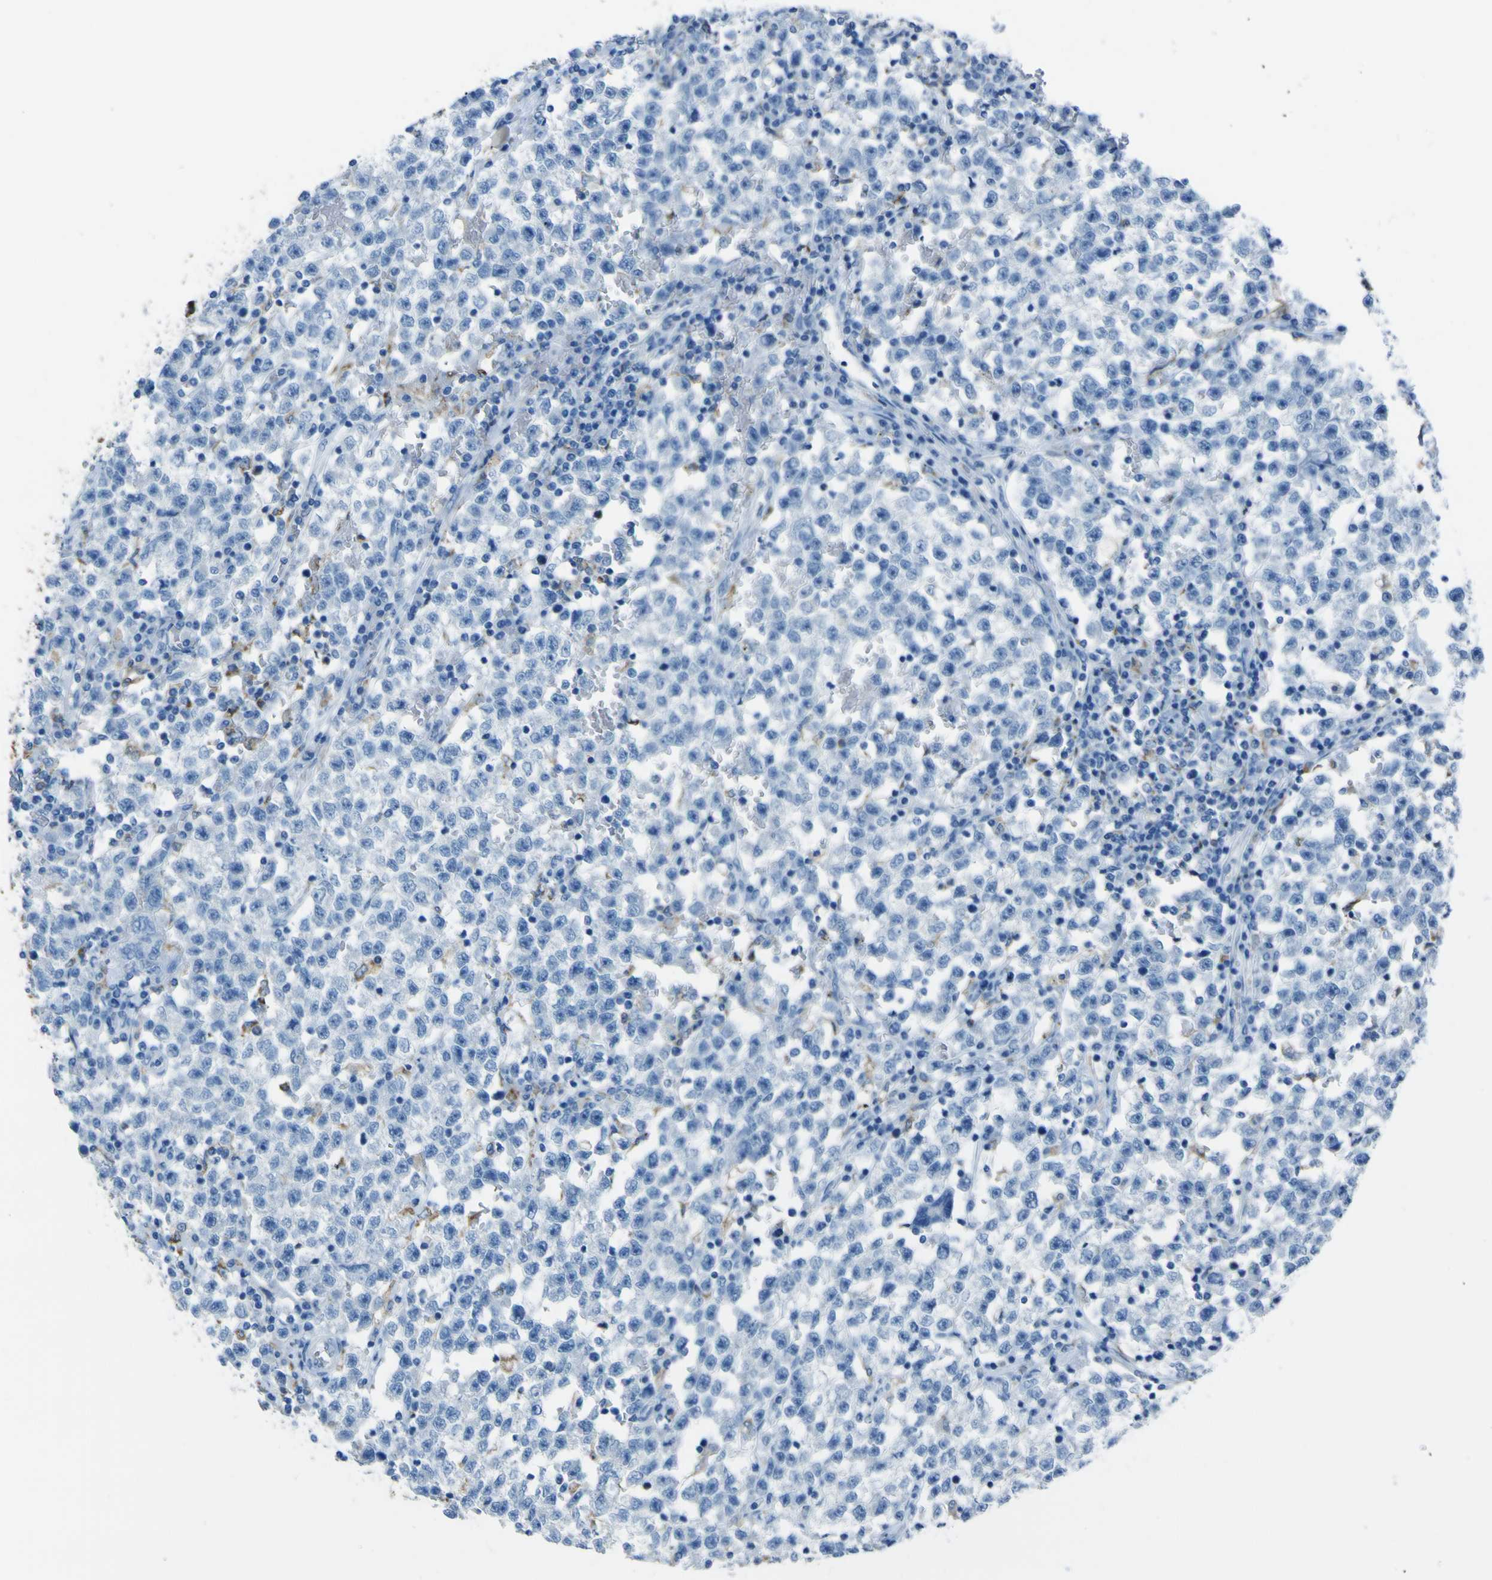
{"staining": {"intensity": "negative", "quantity": "none", "location": "none"}, "tissue": "testis cancer", "cell_type": "Tumor cells", "image_type": "cancer", "snomed": [{"axis": "morphology", "description": "Seminoma, NOS"}, {"axis": "topography", "description": "Testis"}], "caption": "IHC micrograph of neoplastic tissue: human testis cancer (seminoma) stained with DAB reveals no significant protein expression in tumor cells.", "gene": "ACSL1", "patient": {"sex": "male", "age": 22}}